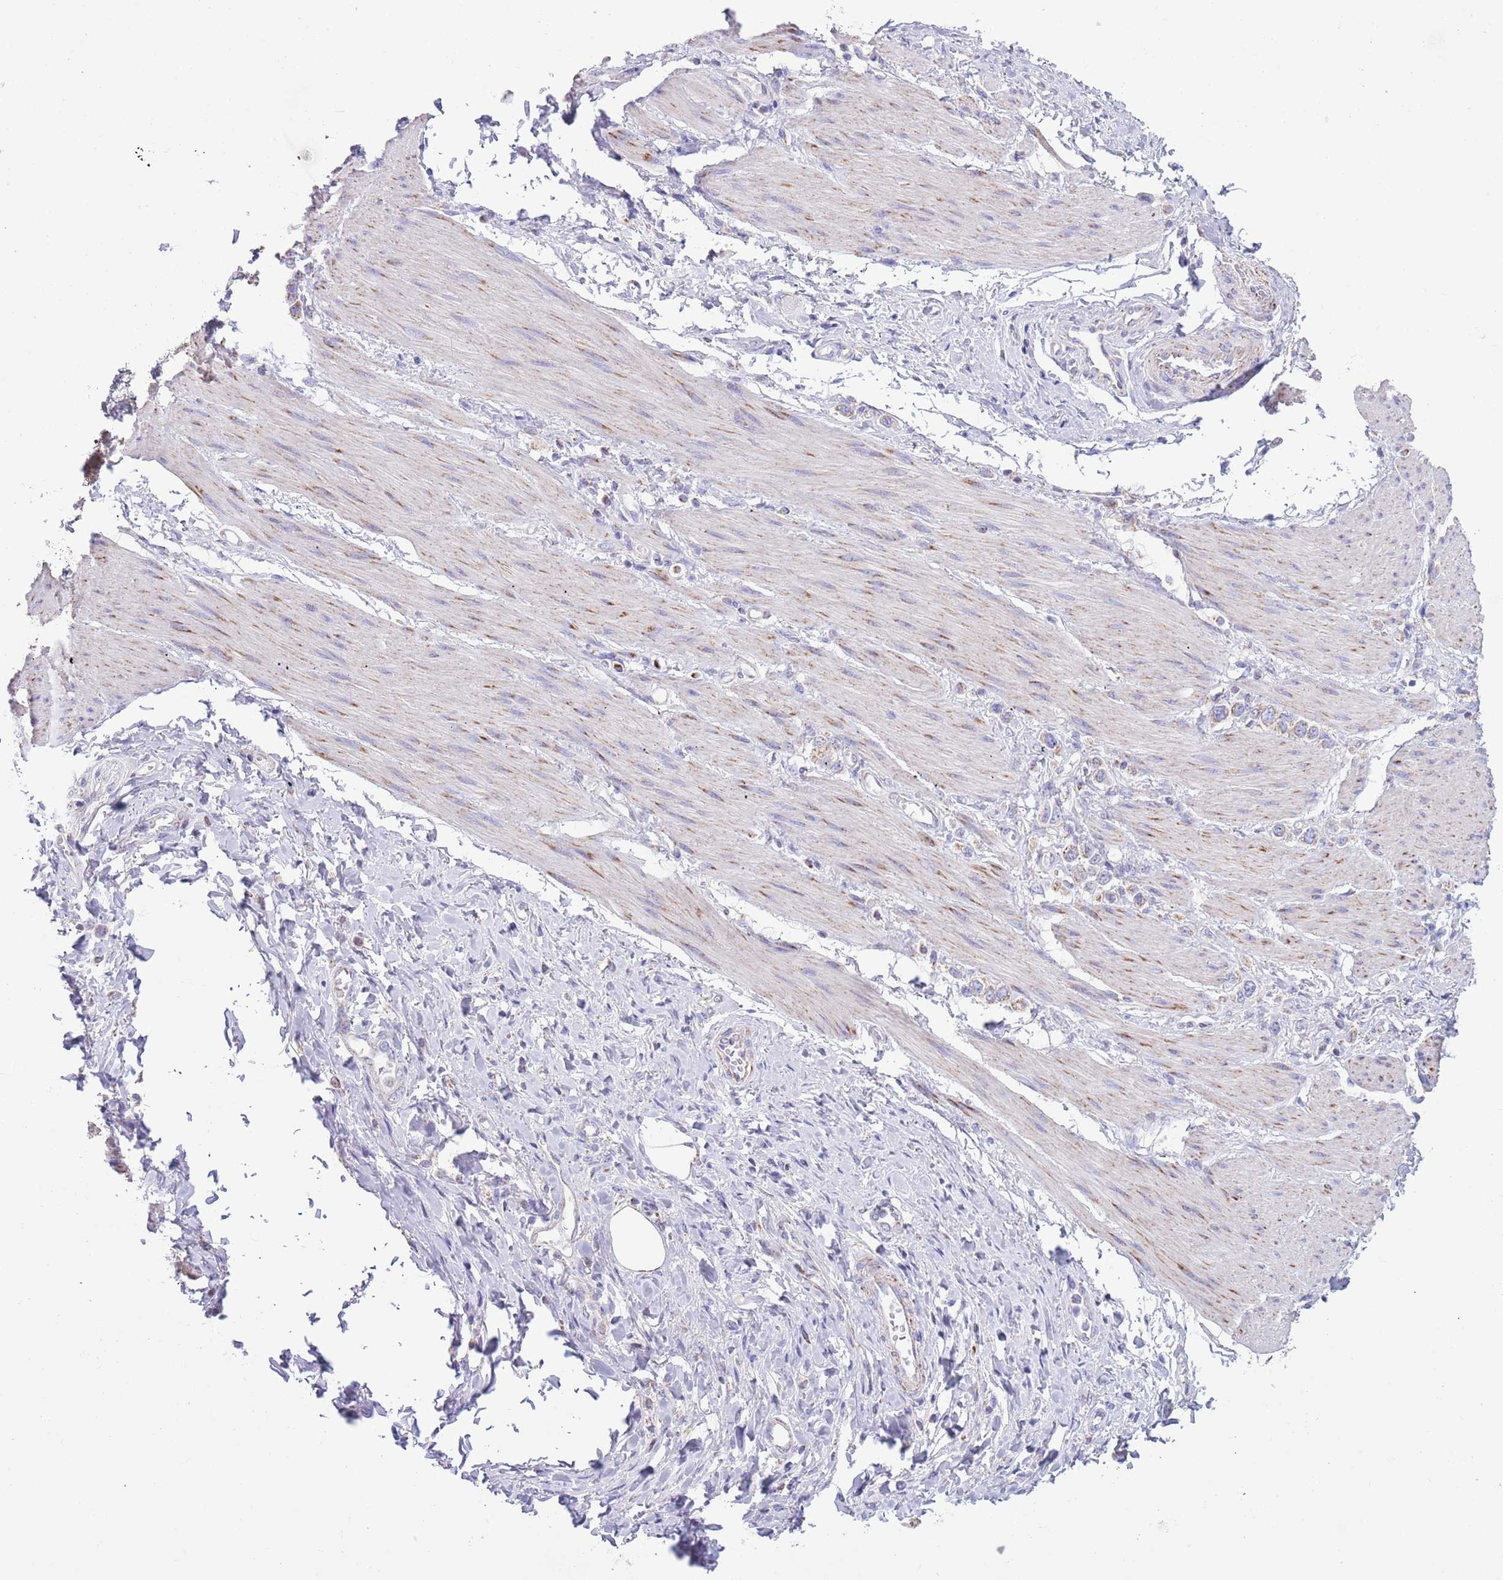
{"staining": {"intensity": "weak", "quantity": "25%-75%", "location": "cytoplasmic/membranous"}, "tissue": "stomach cancer", "cell_type": "Tumor cells", "image_type": "cancer", "snomed": [{"axis": "morphology", "description": "Adenocarcinoma, NOS"}, {"axis": "topography", "description": "Stomach"}], "caption": "A photomicrograph showing weak cytoplasmic/membranous positivity in about 25%-75% of tumor cells in stomach adenocarcinoma, as visualized by brown immunohistochemical staining.", "gene": "ATP6V1B1", "patient": {"sex": "female", "age": 65}}